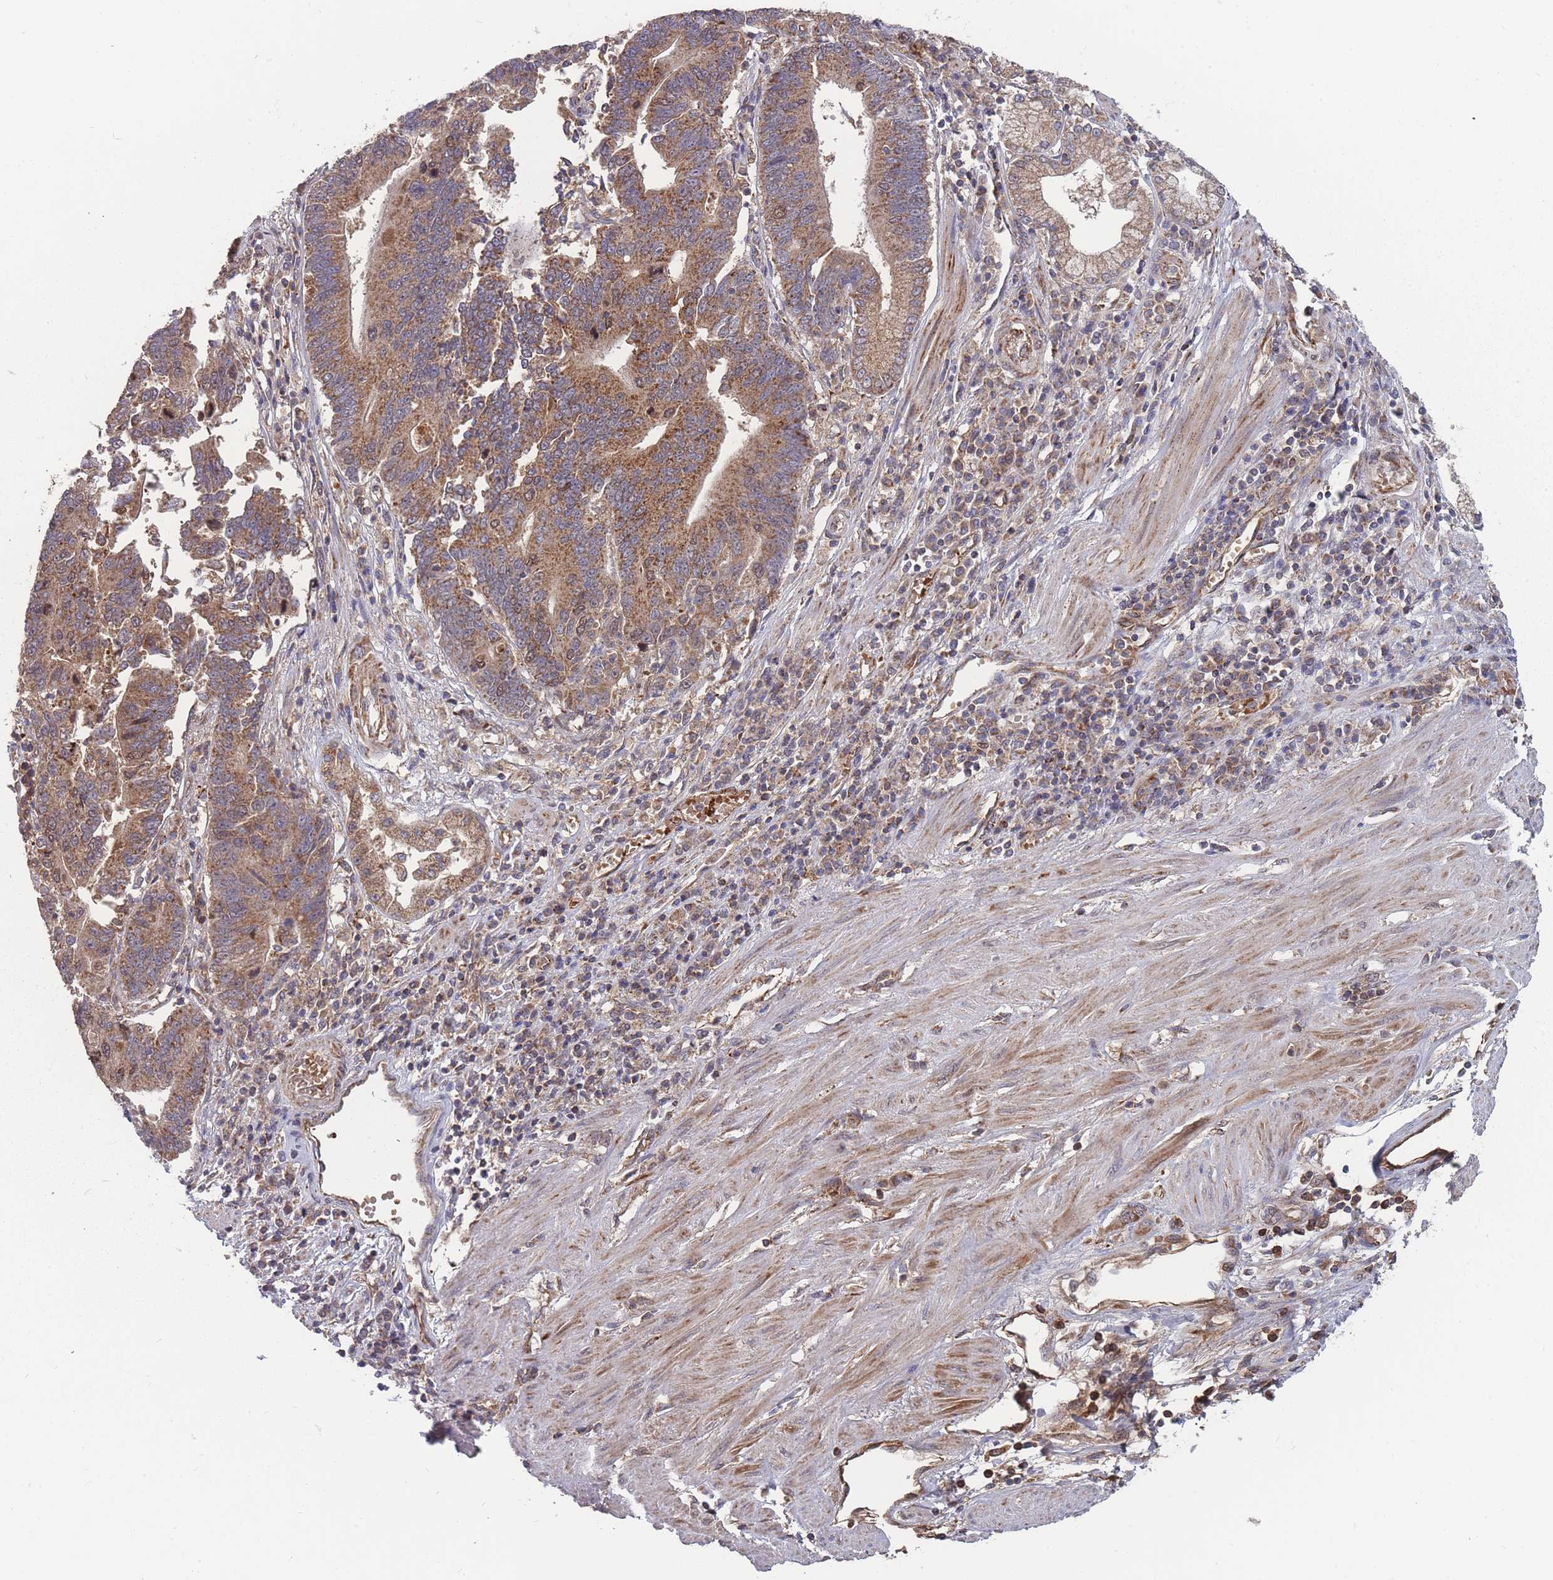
{"staining": {"intensity": "moderate", "quantity": ">75%", "location": "cytoplasmic/membranous"}, "tissue": "stomach cancer", "cell_type": "Tumor cells", "image_type": "cancer", "snomed": [{"axis": "morphology", "description": "Adenocarcinoma, NOS"}, {"axis": "topography", "description": "Stomach"}], "caption": "Stomach cancer (adenocarcinoma) stained with IHC reveals moderate cytoplasmic/membranous staining in about >75% of tumor cells.", "gene": "SLC35B4", "patient": {"sex": "male", "age": 59}}